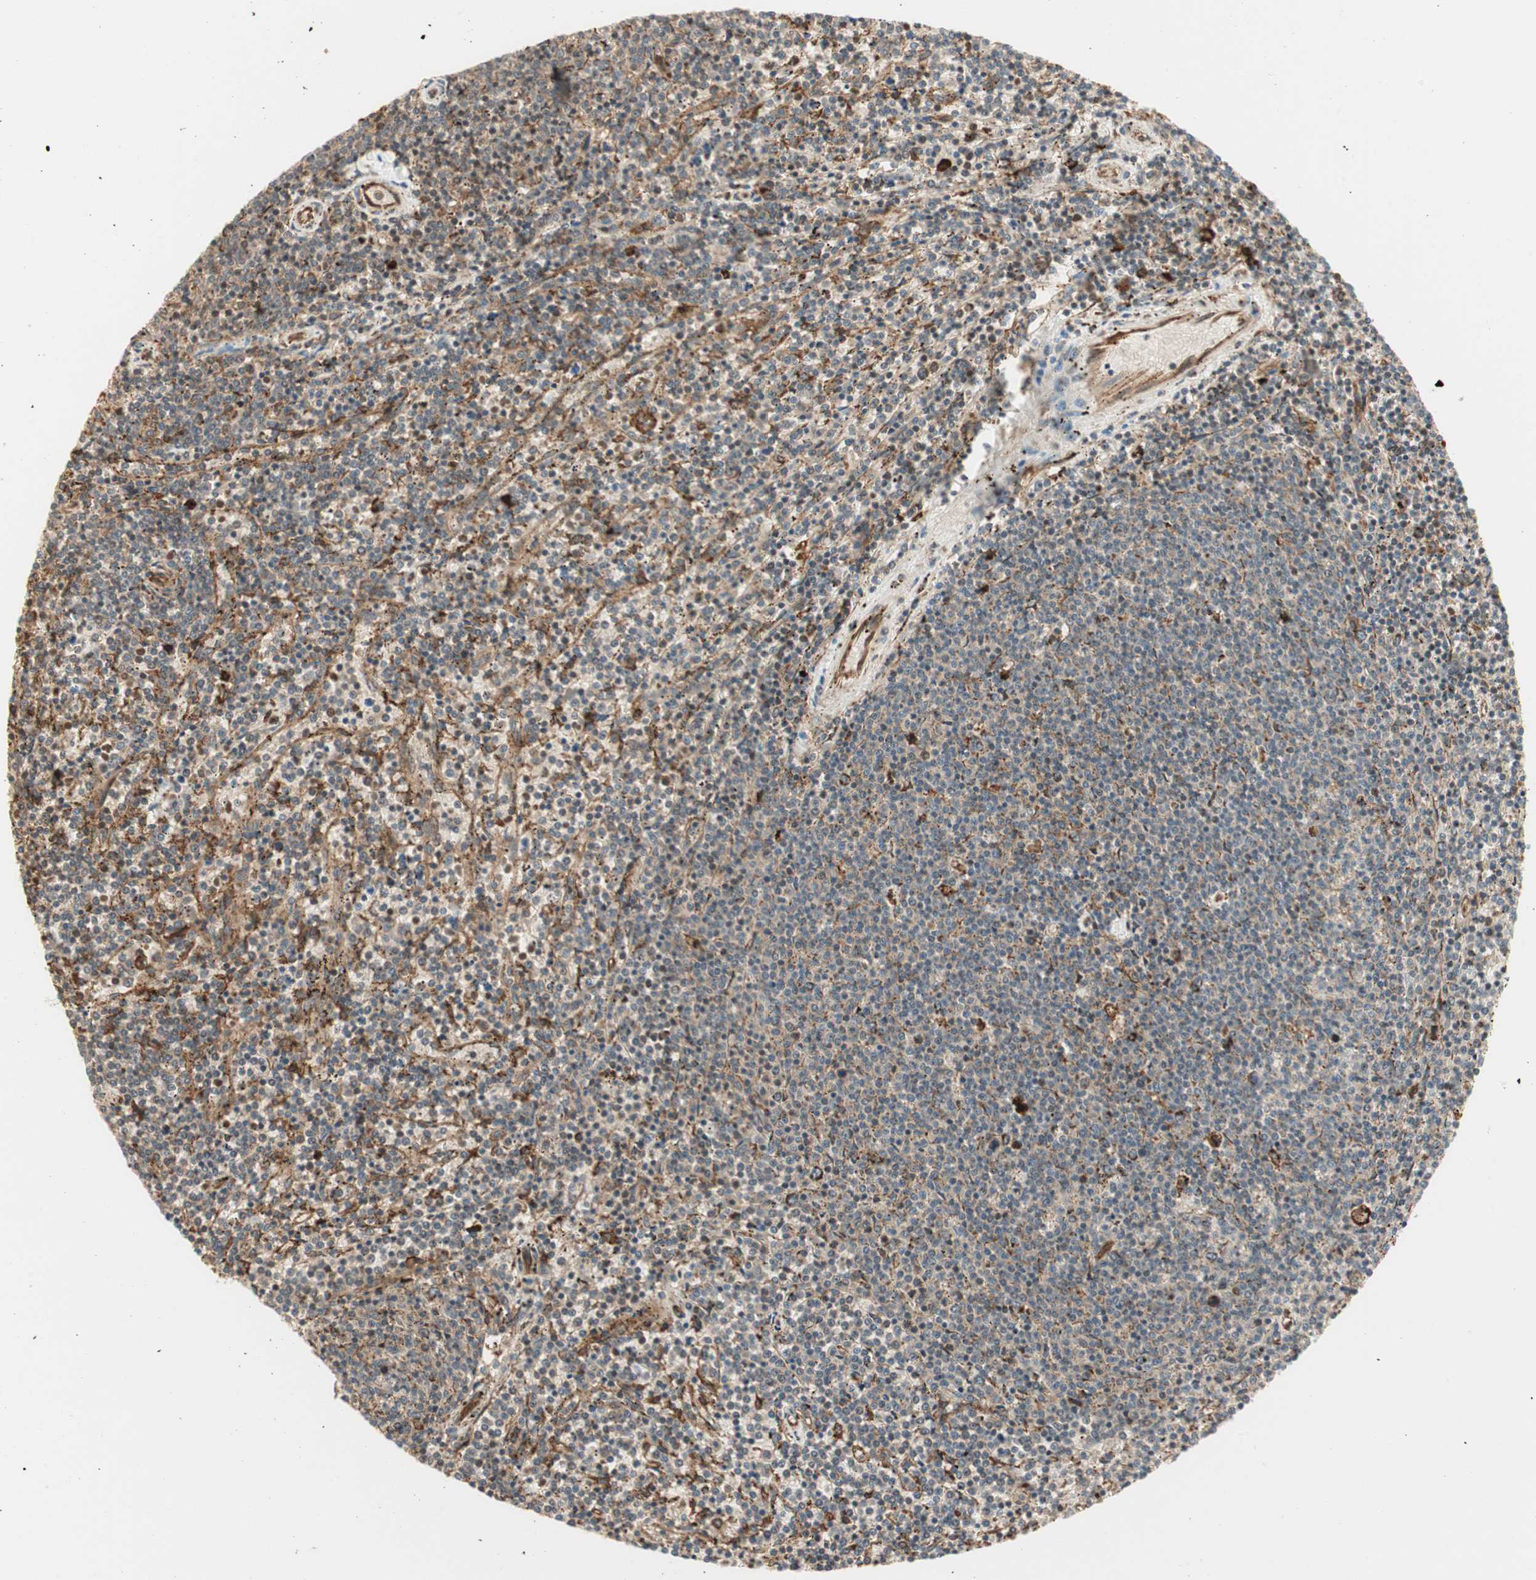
{"staining": {"intensity": "strong", "quantity": "25%-75%", "location": "cytoplasmic/membranous"}, "tissue": "lymphoma", "cell_type": "Tumor cells", "image_type": "cancer", "snomed": [{"axis": "morphology", "description": "Malignant lymphoma, non-Hodgkin's type, Low grade"}, {"axis": "topography", "description": "Spleen"}], "caption": "Low-grade malignant lymphoma, non-Hodgkin's type stained with DAB immunohistochemistry (IHC) demonstrates high levels of strong cytoplasmic/membranous positivity in approximately 25%-75% of tumor cells.", "gene": "P4HA1", "patient": {"sex": "female", "age": 50}}